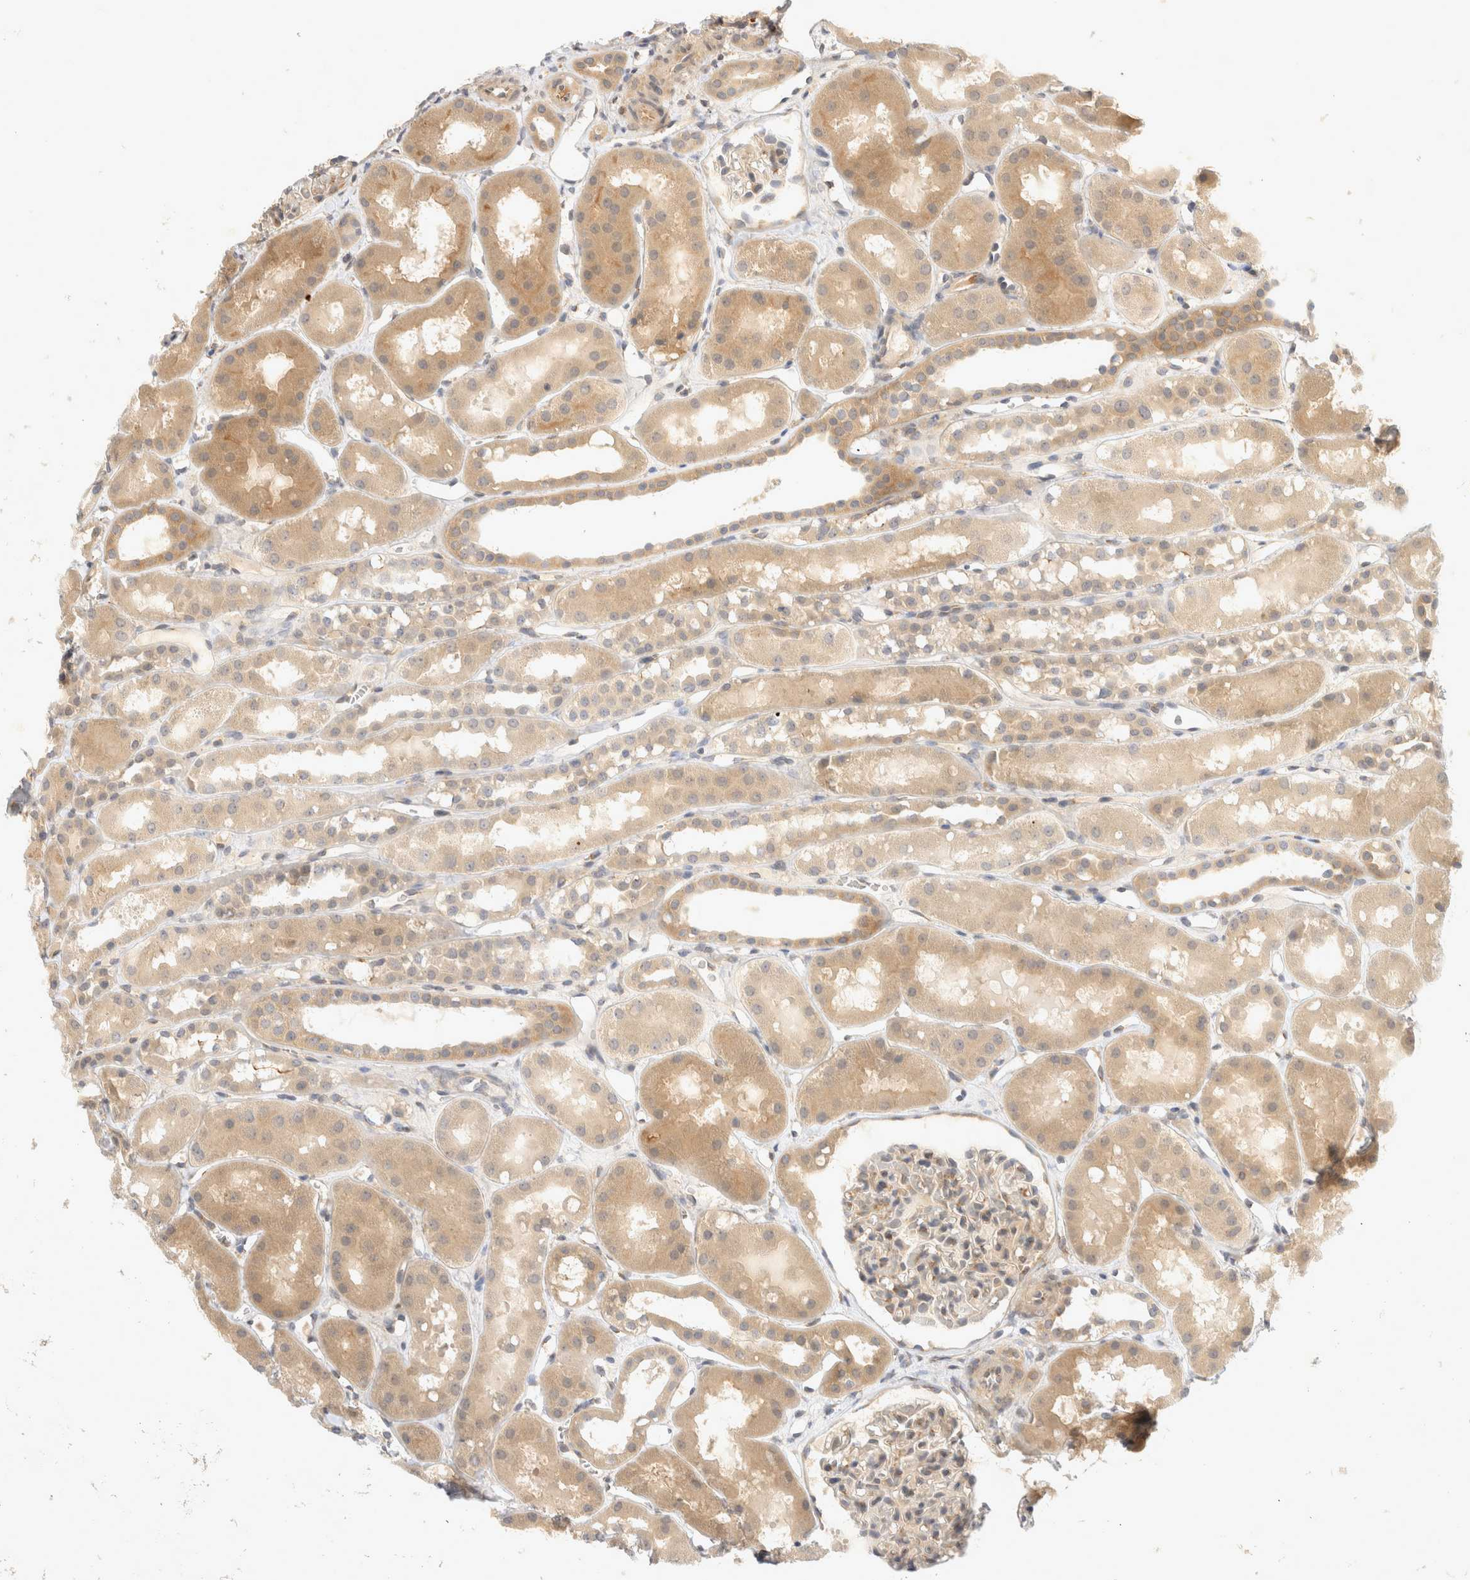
{"staining": {"intensity": "weak", "quantity": "<25%", "location": "cytoplasmic/membranous"}, "tissue": "kidney", "cell_type": "Cells in glomeruli", "image_type": "normal", "snomed": [{"axis": "morphology", "description": "Normal tissue, NOS"}, {"axis": "topography", "description": "Kidney"}], "caption": "Immunohistochemistry image of normal kidney: kidney stained with DAB (3,3'-diaminobenzidine) exhibits no significant protein positivity in cells in glomeruli.", "gene": "EIF4G3", "patient": {"sex": "male", "age": 16}}